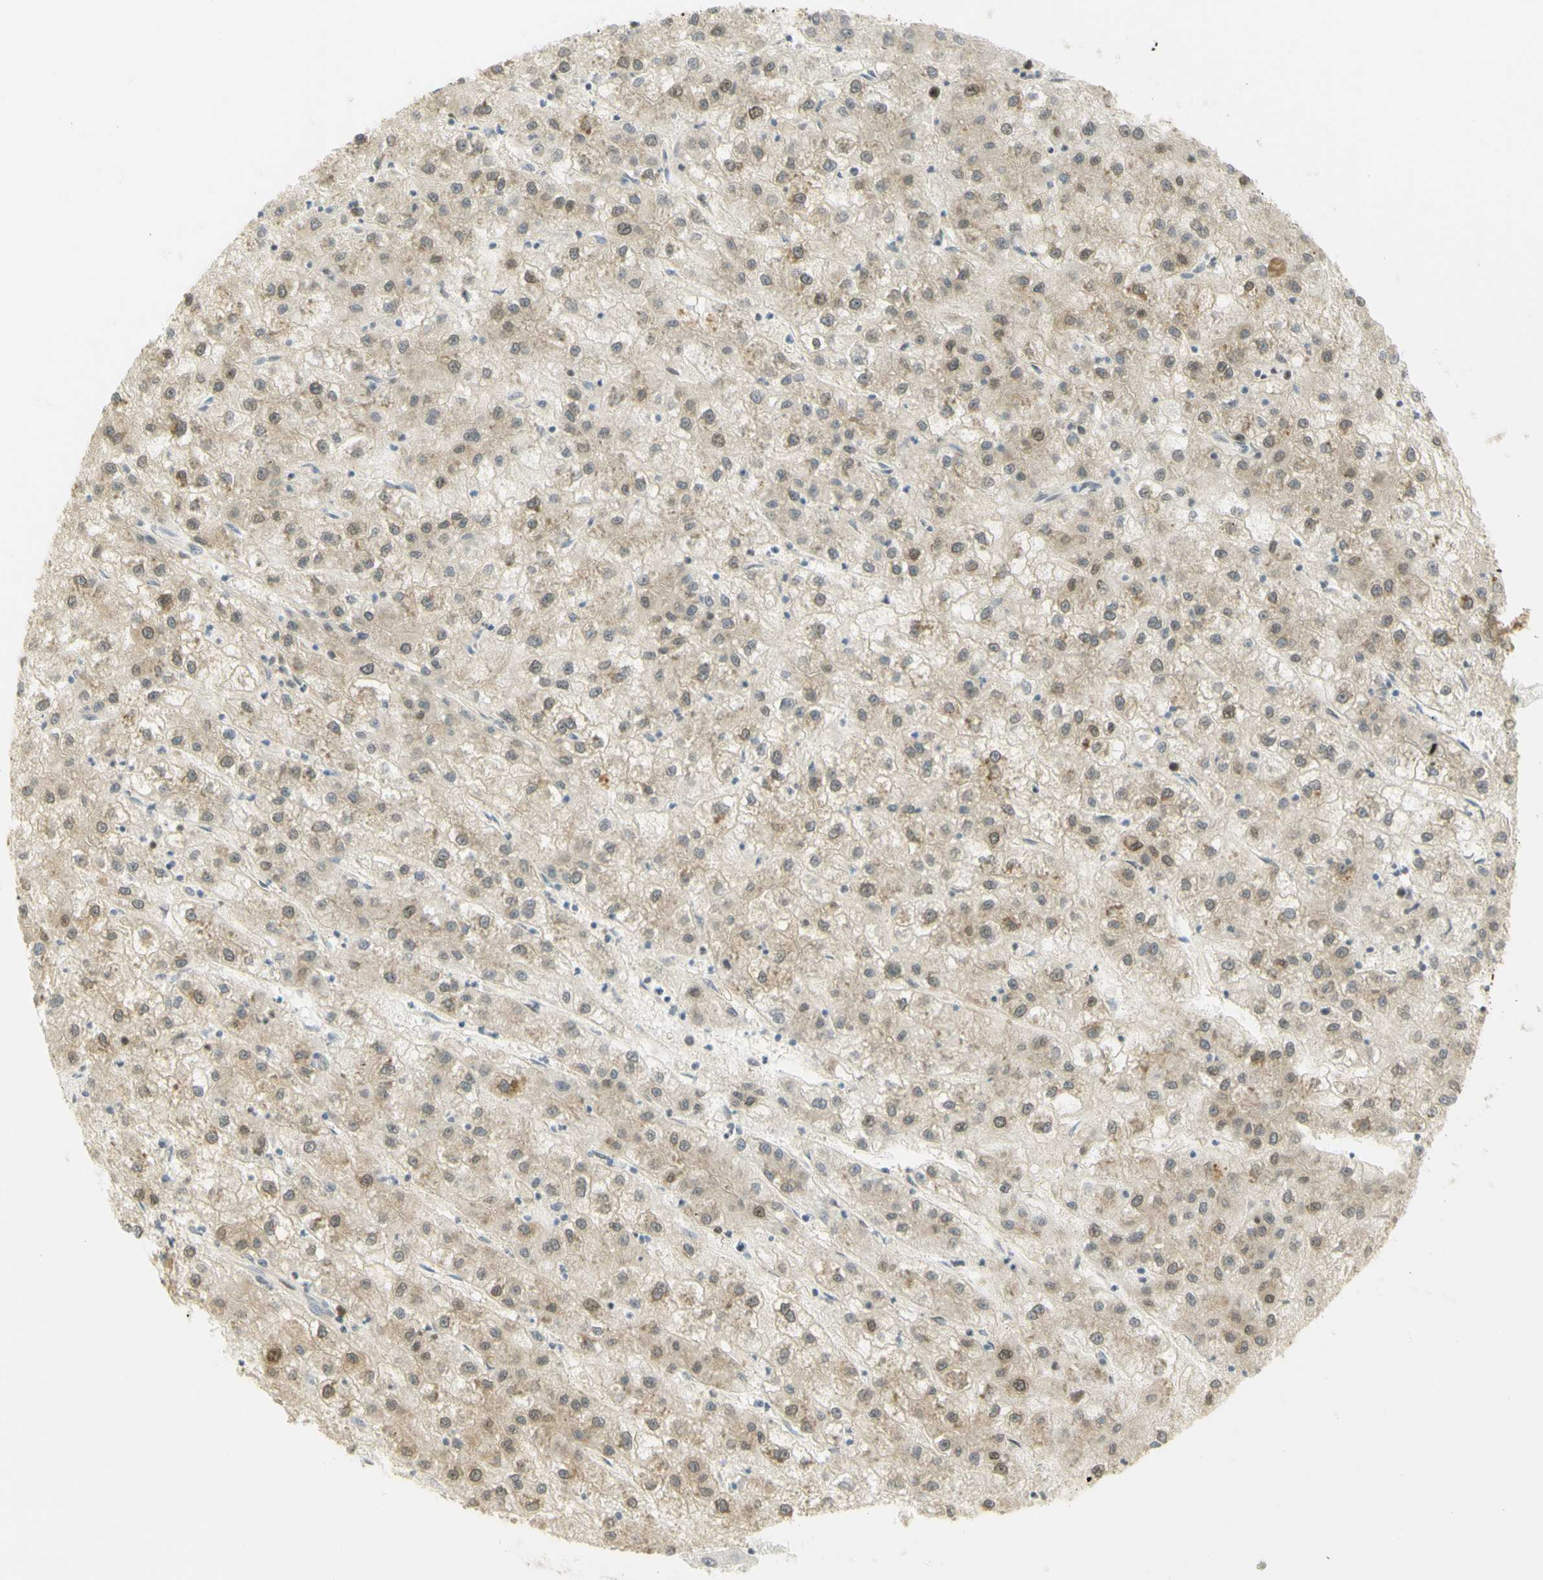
{"staining": {"intensity": "weak", "quantity": ">75%", "location": "cytoplasmic/membranous,nuclear"}, "tissue": "liver cancer", "cell_type": "Tumor cells", "image_type": "cancer", "snomed": [{"axis": "morphology", "description": "Carcinoma, Hepatocellular, NOS"}, {"axis": "topography", "description": "Liver"}], "caption": "The photomicrograph demonstrates a brown stain indicating the presence of a protein in the cytoplasmic/membranous and nuclear of tumor cells in liver hepatocellular carcinoma. Nuclei are stained in blue.", "gene": "KIF11", "patient": {"sex": "male", "age": 72}}